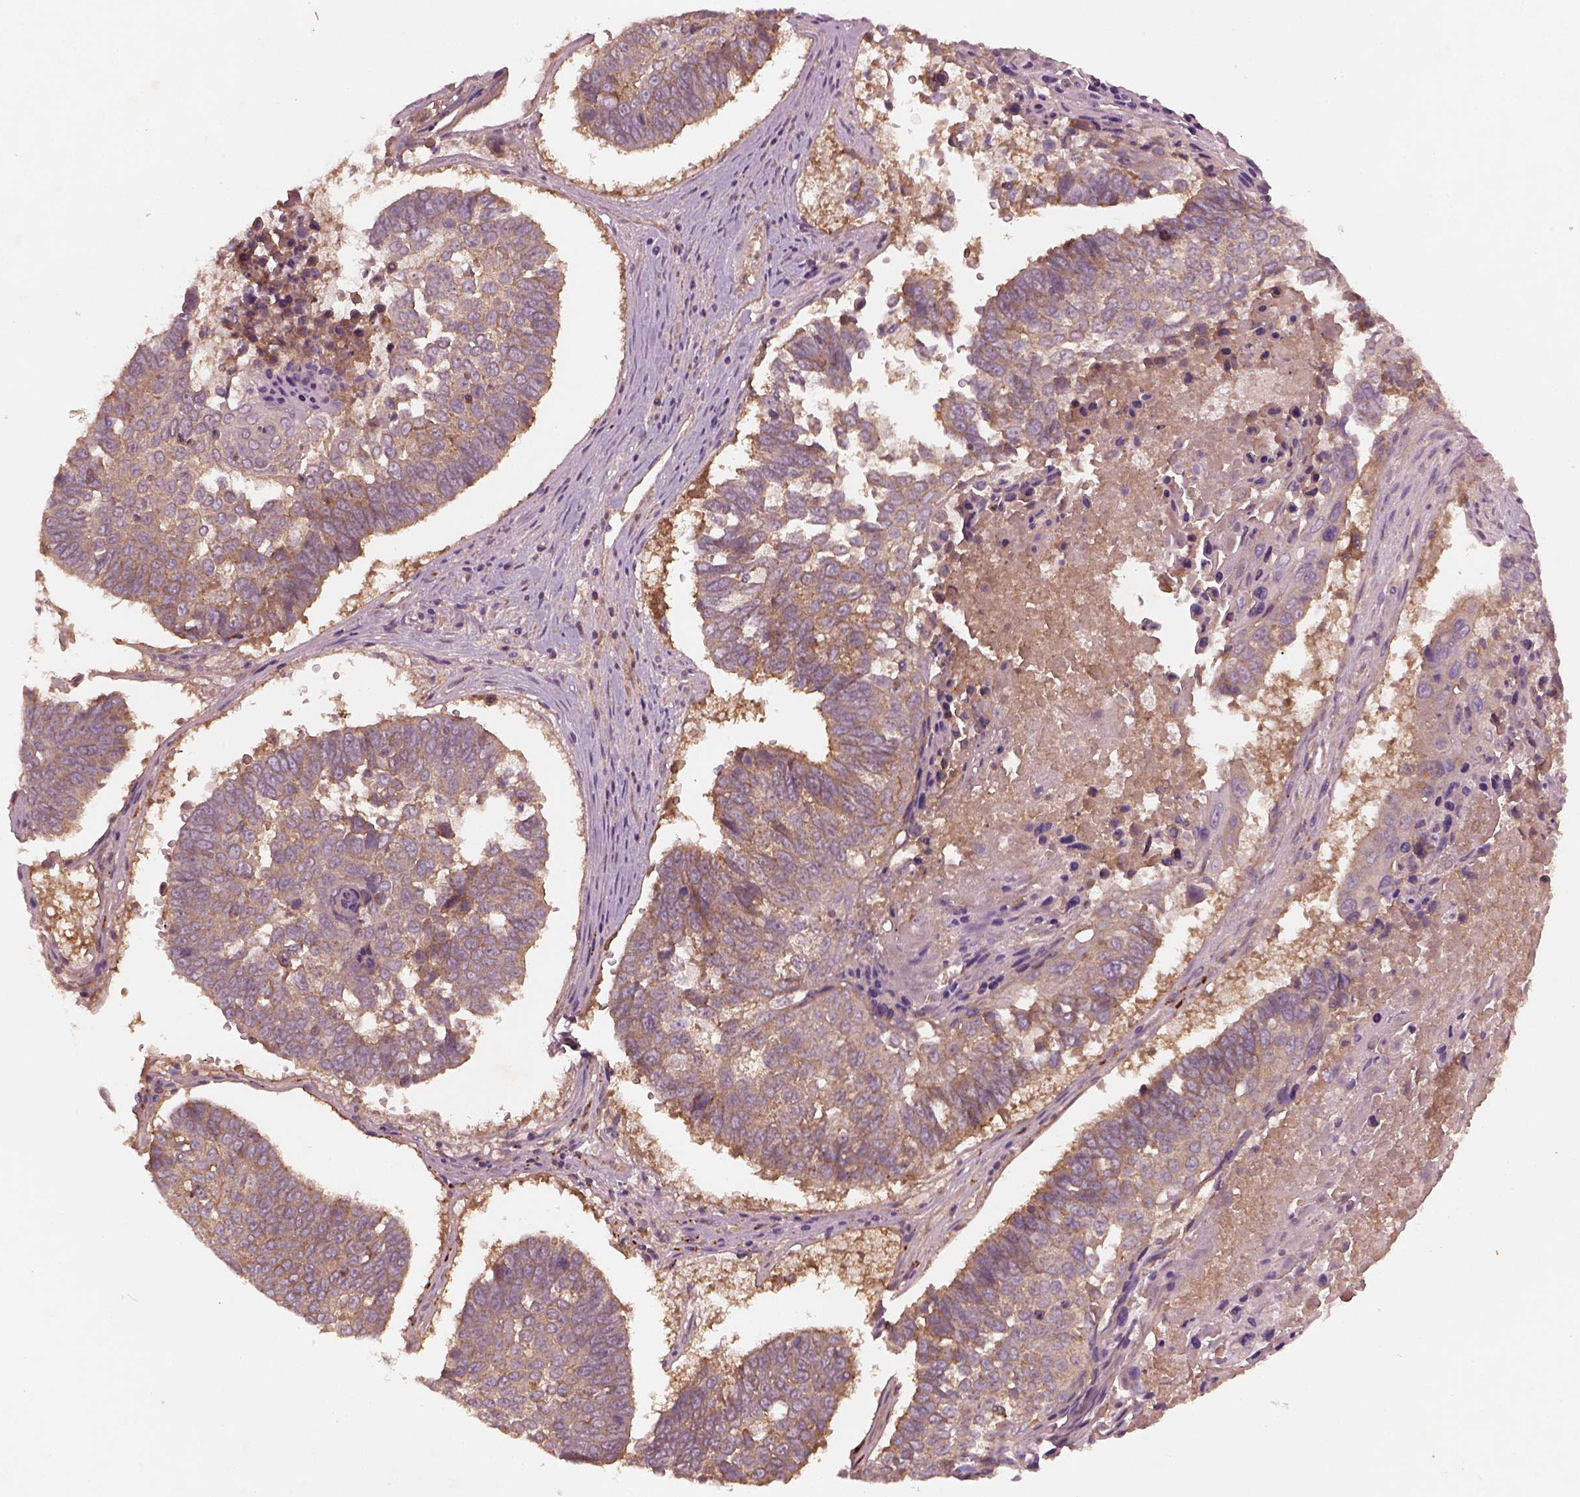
{"staining": {"intensity": "moderate", "quantity": ">75%", "location": "cytoplasmic/membranous"}, "tissue": "lung cancer", "cell_type": "Tumor cells", "image_type": "cancer", "snomed": [{"axis": "morphology", "description": "Squamous cell carcinoma, NOS"}, {"axis": "topography", "description": "Lung"}], "caption": "Immunohistochemical staining of lung cancer shows moderate cytoplasmic/membranous protein positivity in about >75% of tumor cells.", "gene": "FAM234A", "patient": {"sex": "male", "age": 73}}